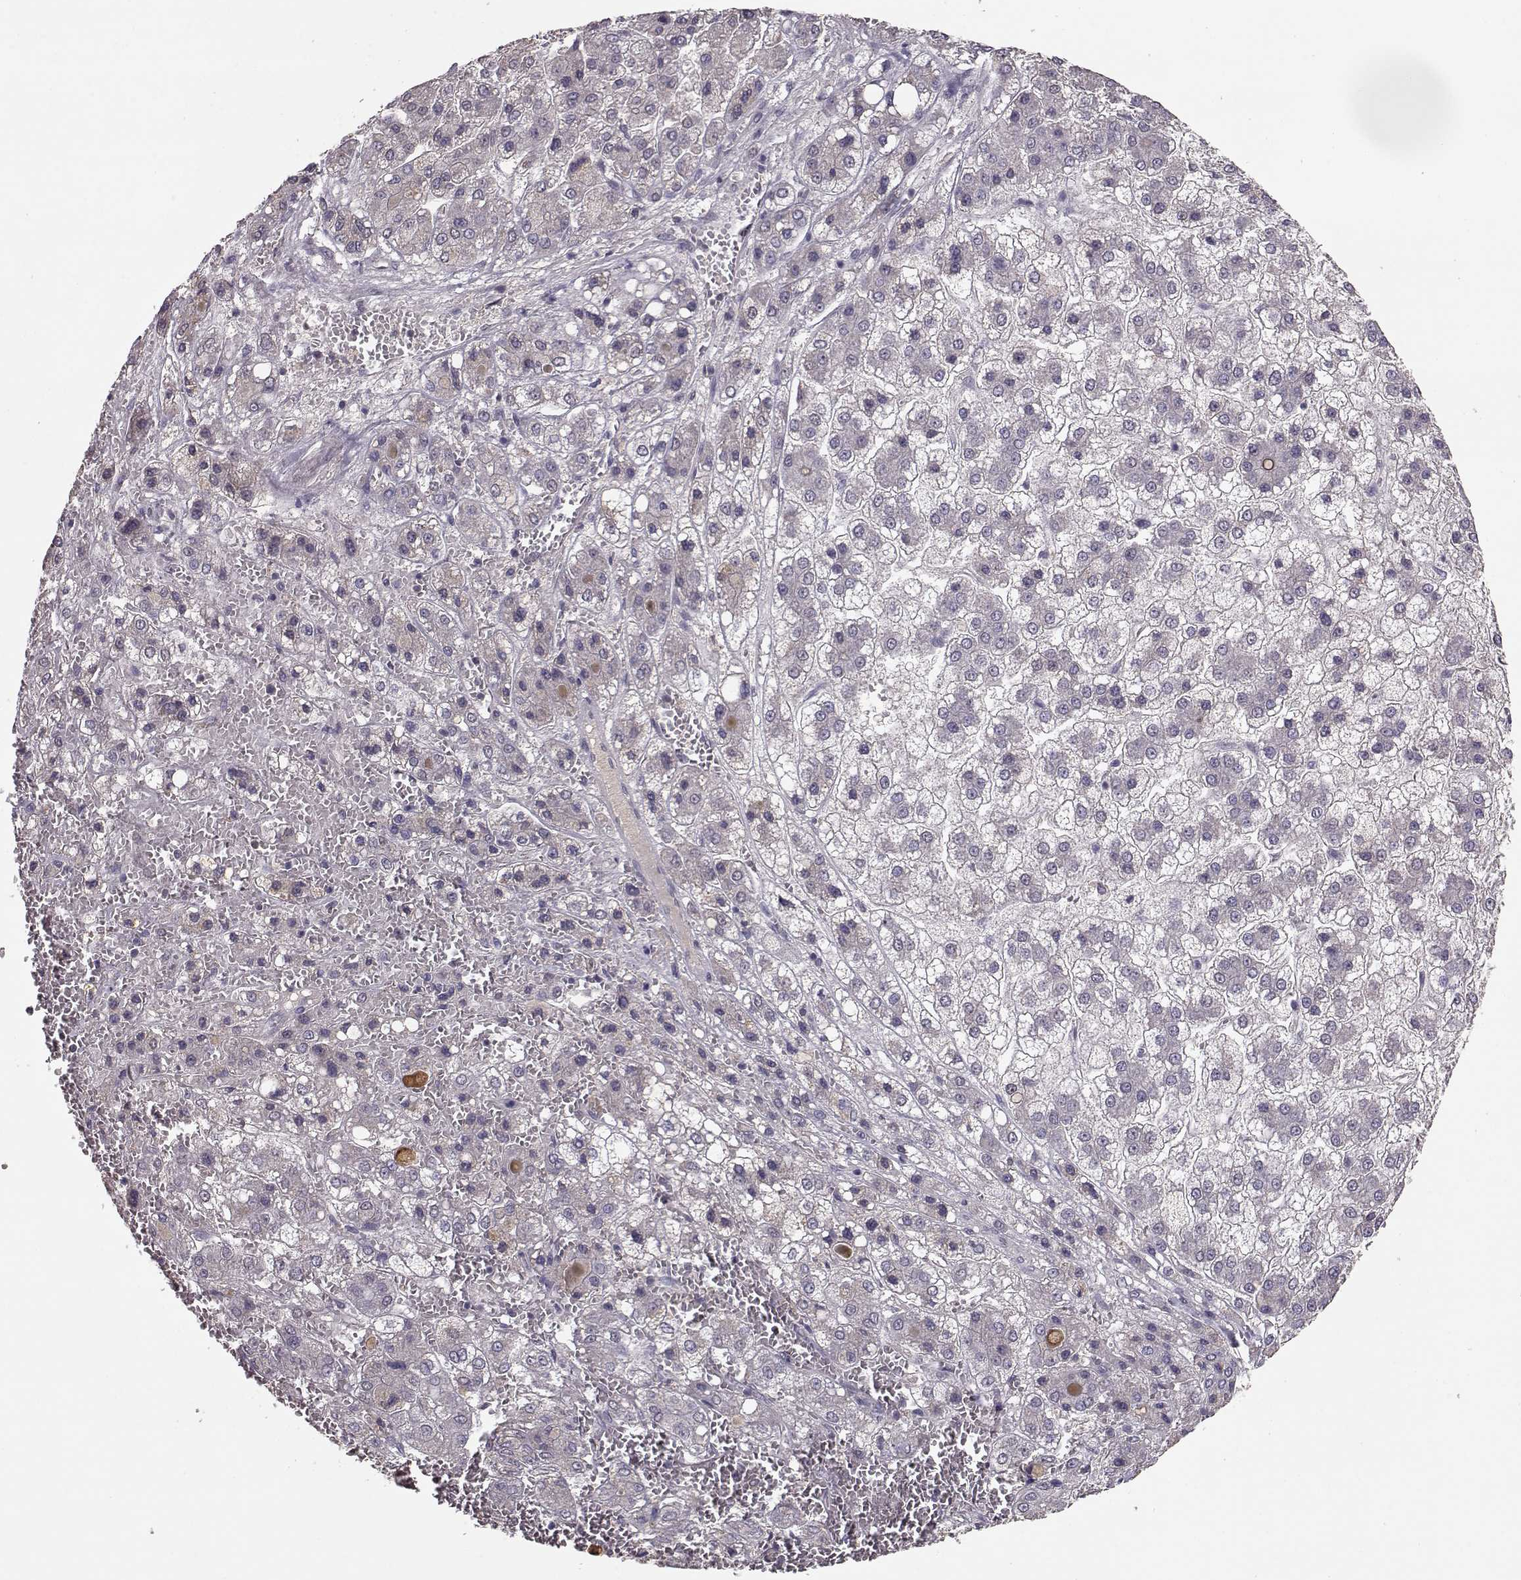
{"staining": {"intensity": "negative", "quantity": "none", "location": "none"}, "tissue": "liver cancer", "cell_type": "Tumor cells", "image_type": "cancer", "snomed": [{"axis": "morphology", "description": "Carcinoma, Hepatocellular, NOS"}, {"axis": "topography", "description": "Liver"}], "caption": "Immunohistochemical staining of liver cancer exhibits no significant expression in tumor cells.", "gene": "PMCH", "patient": {"sex": "male", "age": 73}}